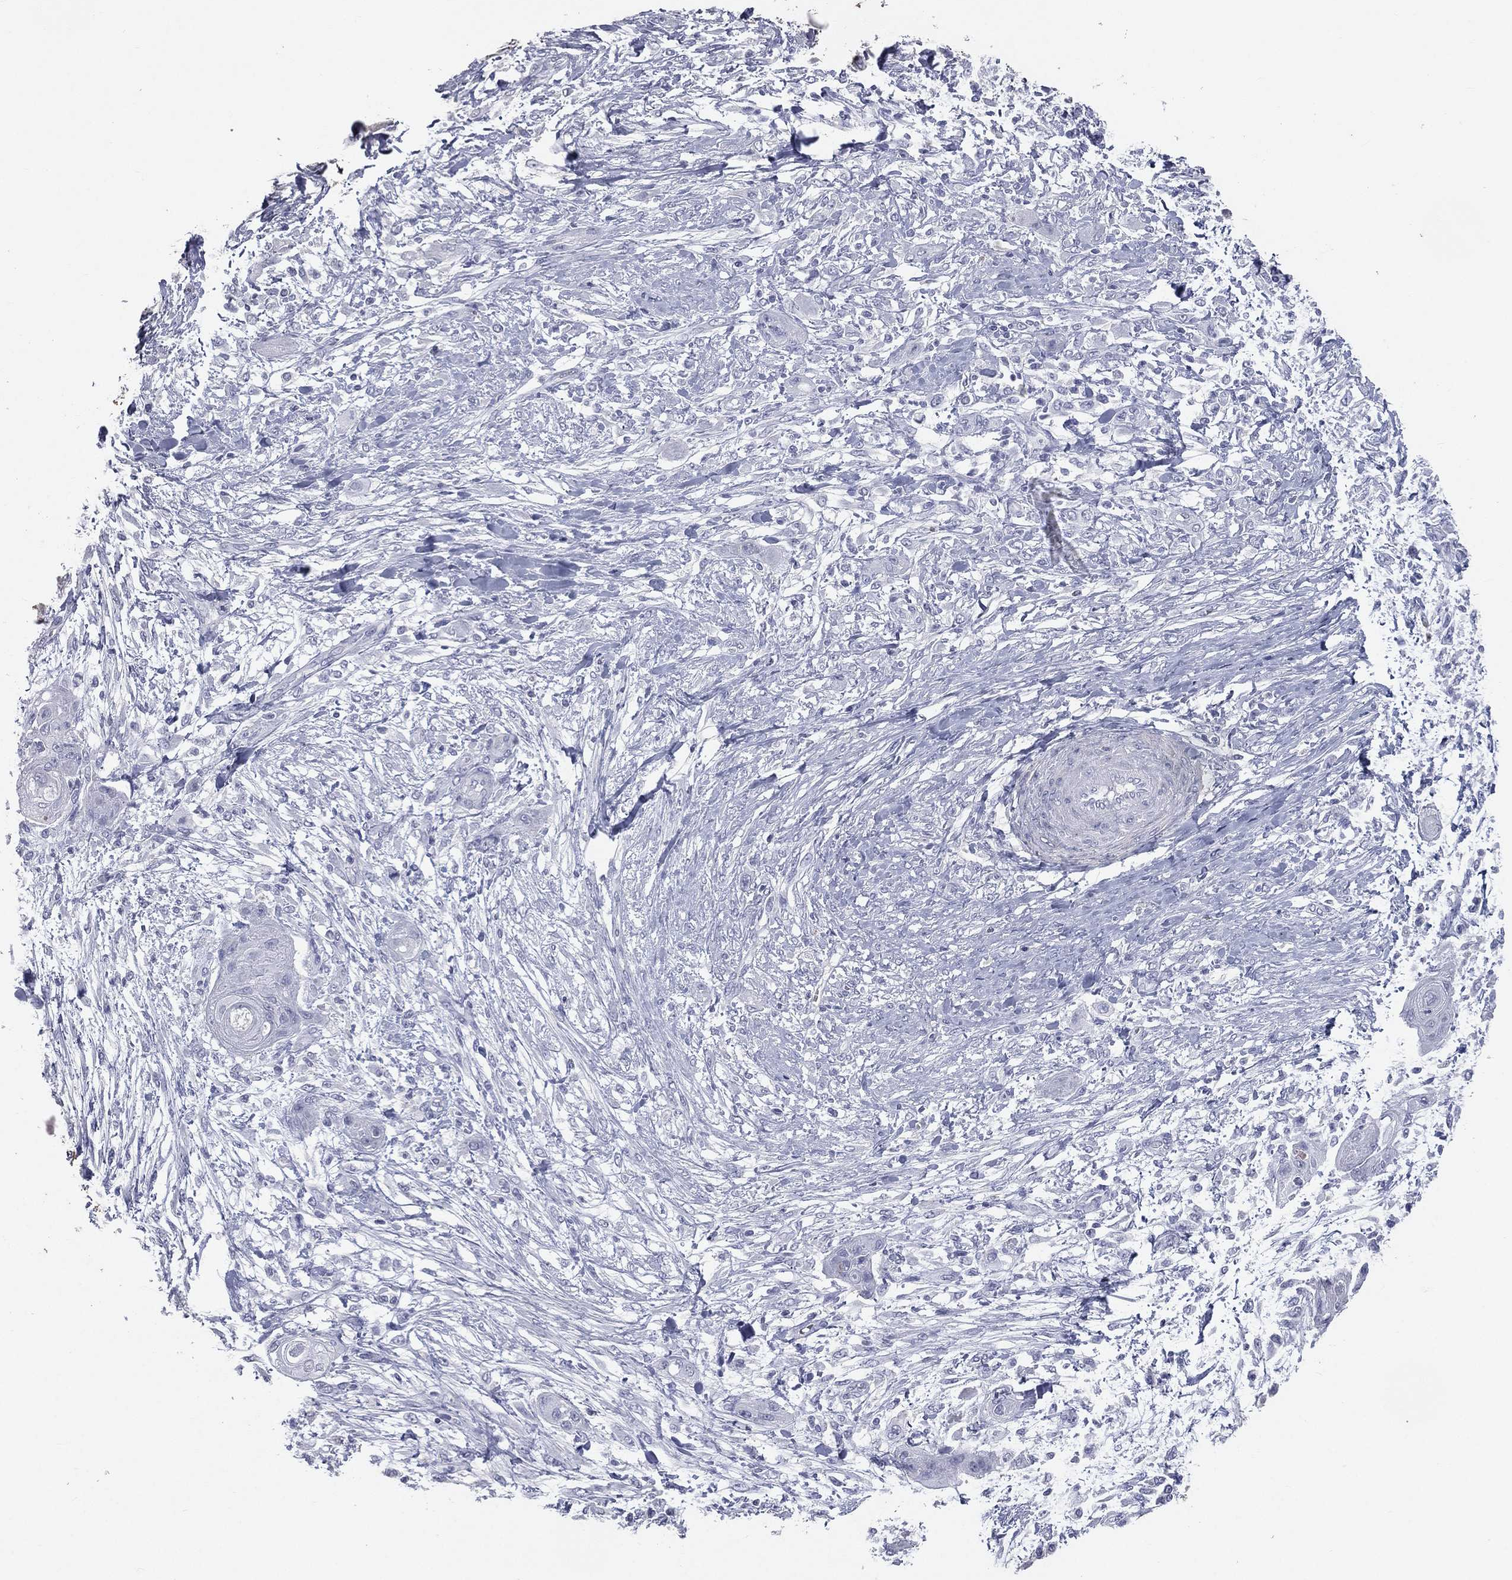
{"staining": {"intensity": "negative", "quantity": "none", "location": "none"}, "tissue": "skin cancer", "cell_type": "Tumor cells", "image_type": "cancer", "snomed": [{"axis": "morphology", "description": "Squamous cell carcinoma, NOS"}, {"axis": "topography", "description": "Skin"}], "caption": "Immunohistochemistry (IHC) photomicrograph of neoplastic tissue: squamous cell carcinoma (skin) stained with DAB (3,3'-diaminobenzidine) shows no significant protein expression in tumor cells.", "gene": "ESX1", "patient": {"sex": "male", "age": 62}}